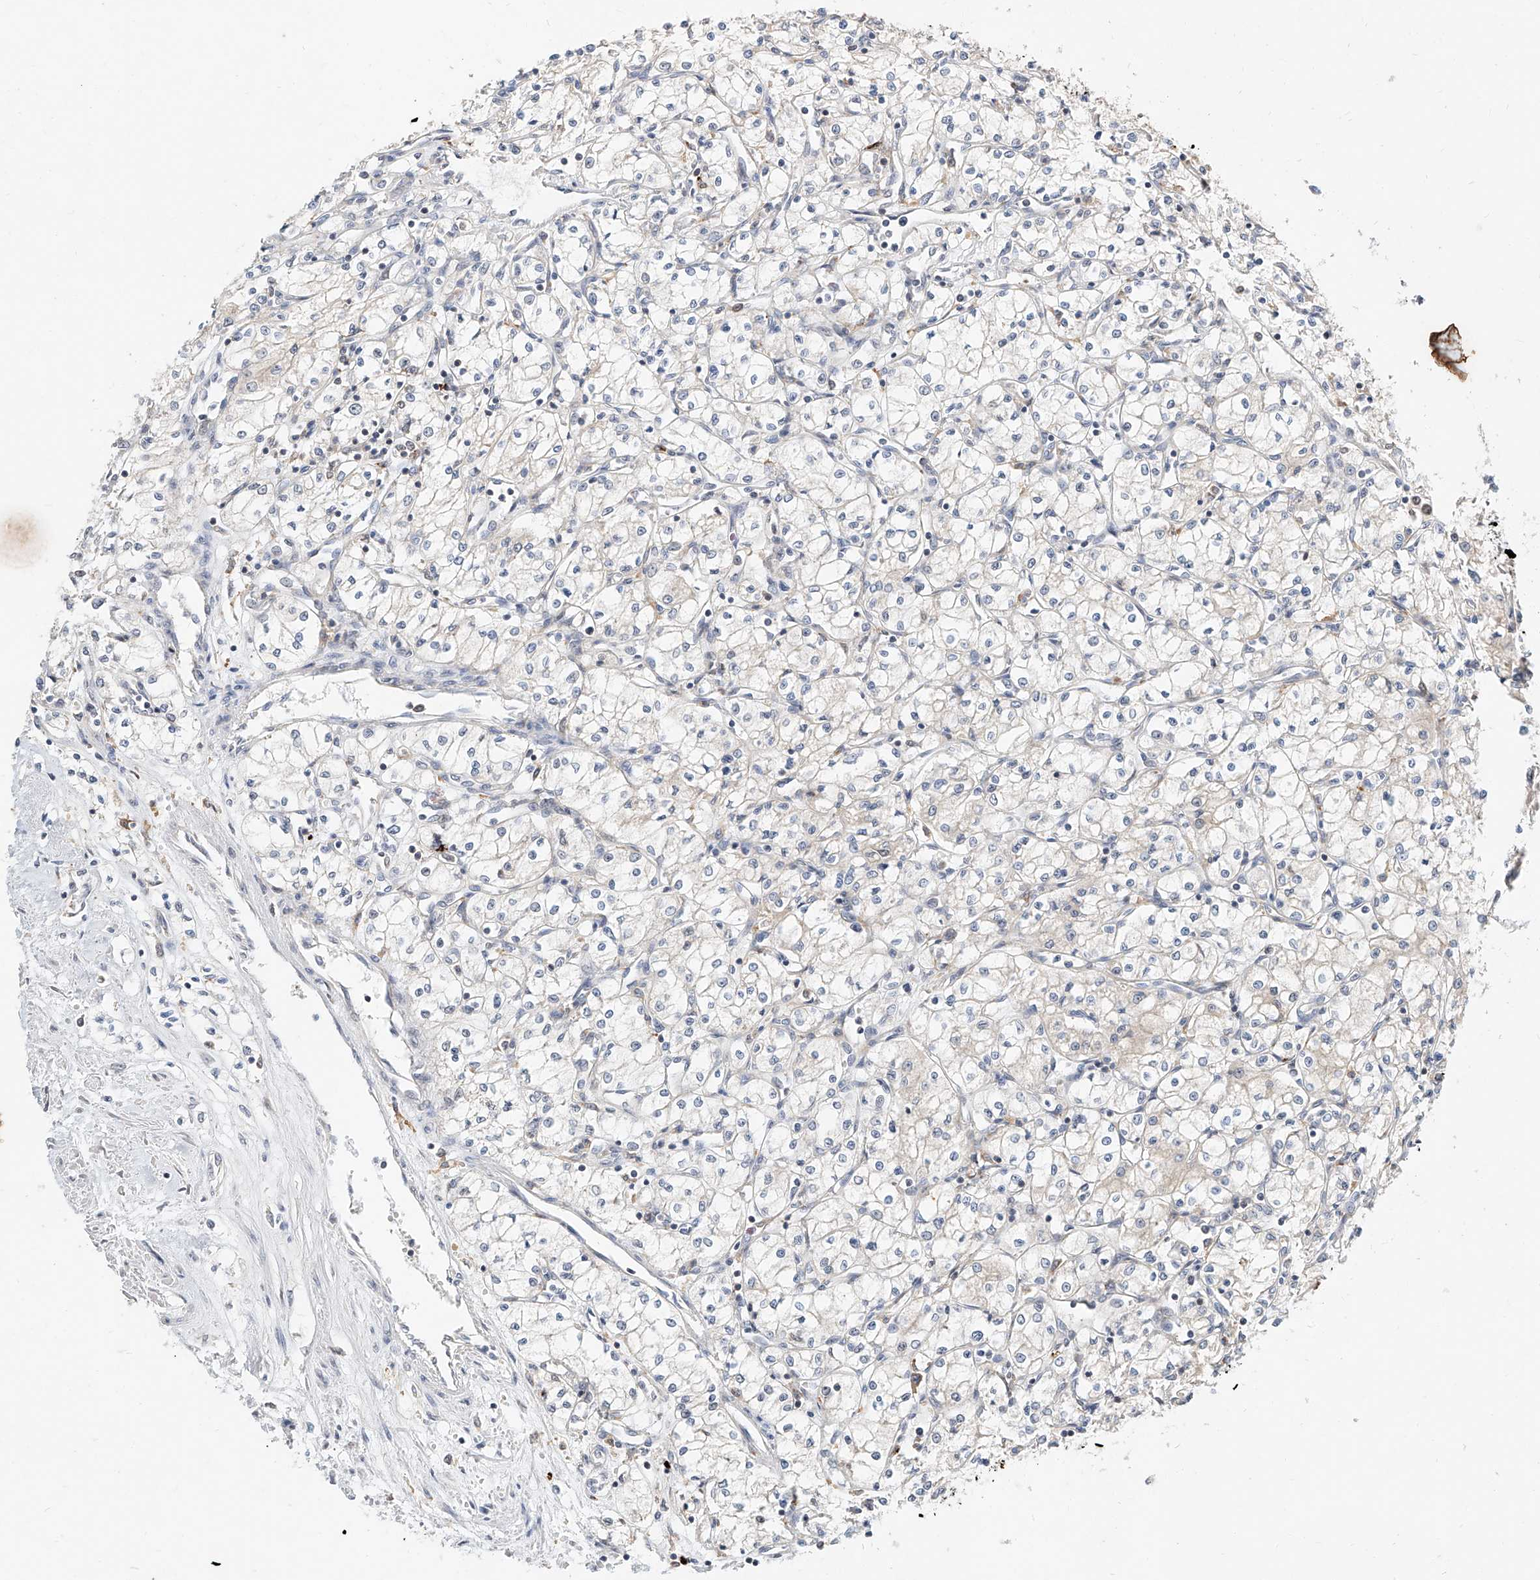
{"staining": {"intensity": "negative", "quantity": "none", "location": "none"}, "tissue": "renal cancer", "cell_type": "Tumor cells", "image_type": "cancer", "snomed": [{"axis": "morphology", "description": "Adenocarcinoma, NOS"}, {"axis": "topography", "description": "Kidney"}], "caption": "This is an immunohistochemistry (IHC) histopathology image of human renal cancer (adenocarcinoma). There is no staining in tumor cells.", "gene": "DIRAS3", "patient": {"sex": "male", "age": 59}}